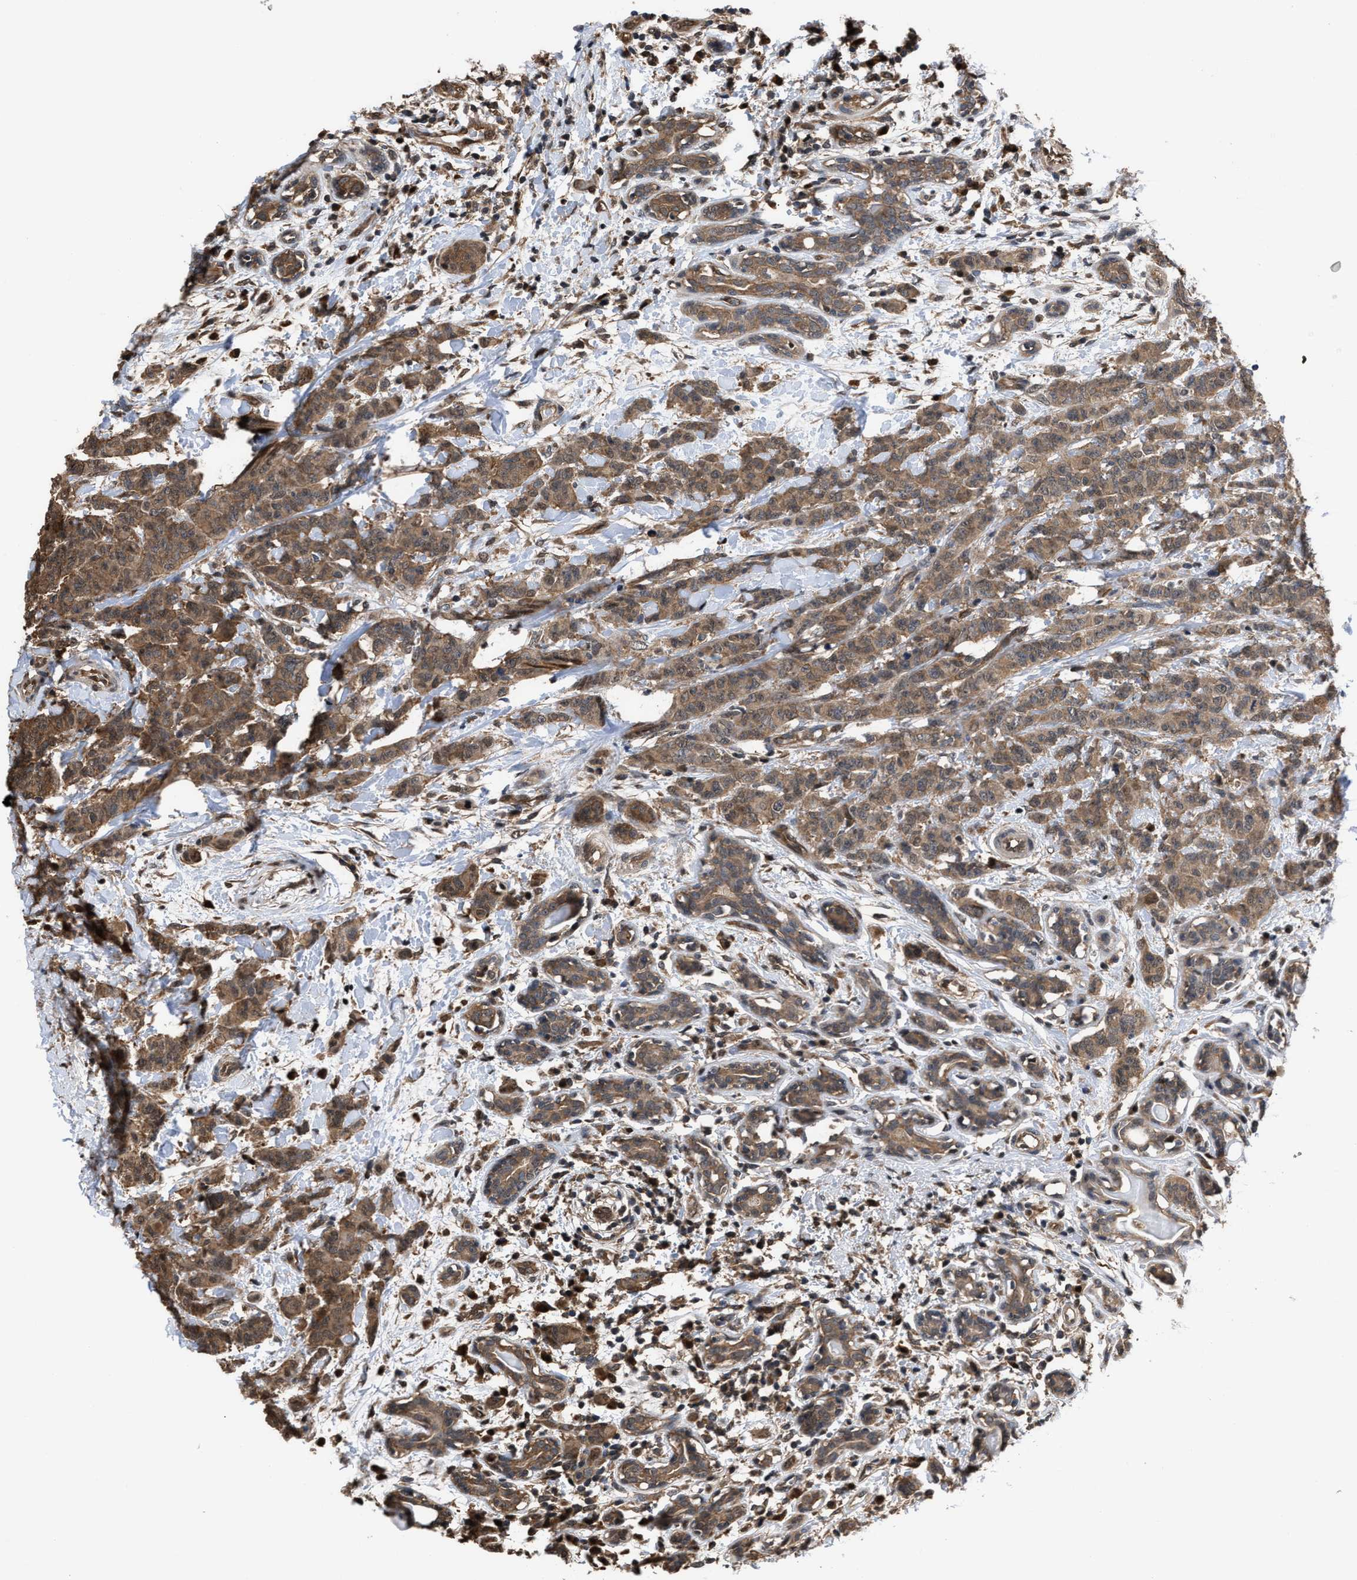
{"staining": {"intensity": "moderate", "quantity": ">75%", "location": "cytoplasmic/membranous"}, "tissue": "breast cancer", "cell_type": "Tumor cells", "image_type": "cancer", "snomed": [{"axis": "morphology", "description": "Normal tissue, NOS"}, {"axis": "morphology", "description": "Duct carcinoma"}, {"axis": "topography", "description": "Breast"}], "caption": "Tumor cells reveal medium levels of moderate cytoplasmic/membranous staining in approximately >75% of cells in invasive ductal carcinoma (breast).", "gene": "SCAI", "patient": {"sex": "female", "age": 40}}